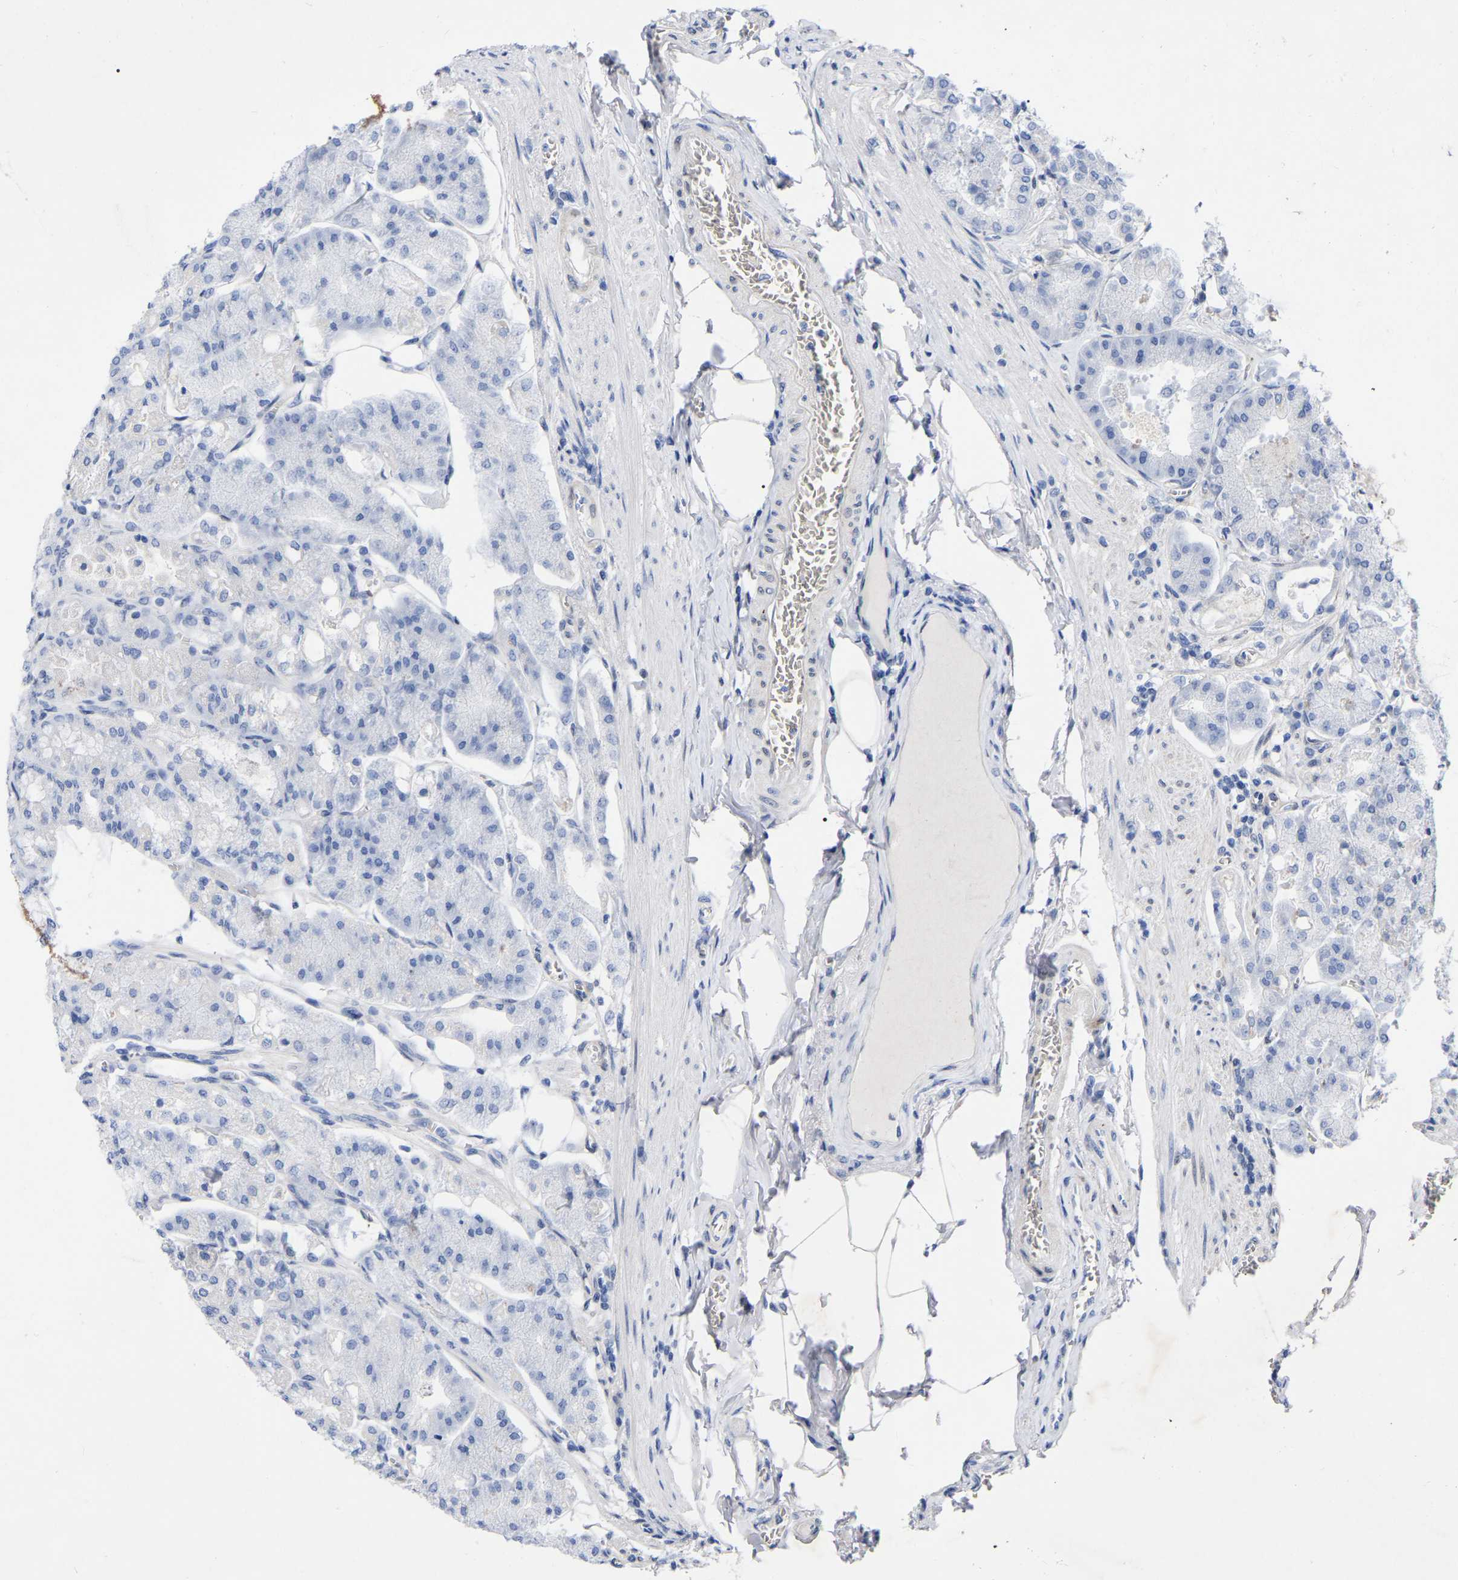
{"staining": {"intensity": "moderate", "quantity": "25%-75%", "location": "cytoplasmic/membranous"}, "tissue": "stomach", "cell_type": "Glandular cells", "image_type": "normal", "snomed": [{"axis": "morphology", "description": "Normal tissue, NOS"}, {"axis": "topography", "description": "Stomach, lower"}], "caption": "Protein positivity by immunohistochemistry demonstrates moderate cytoplasmic/membranous staining in about 25%-75% of glandular cells in benign stomach.", "gene": "UBE4B", "patient": {"sex": "male", "age": 71}}